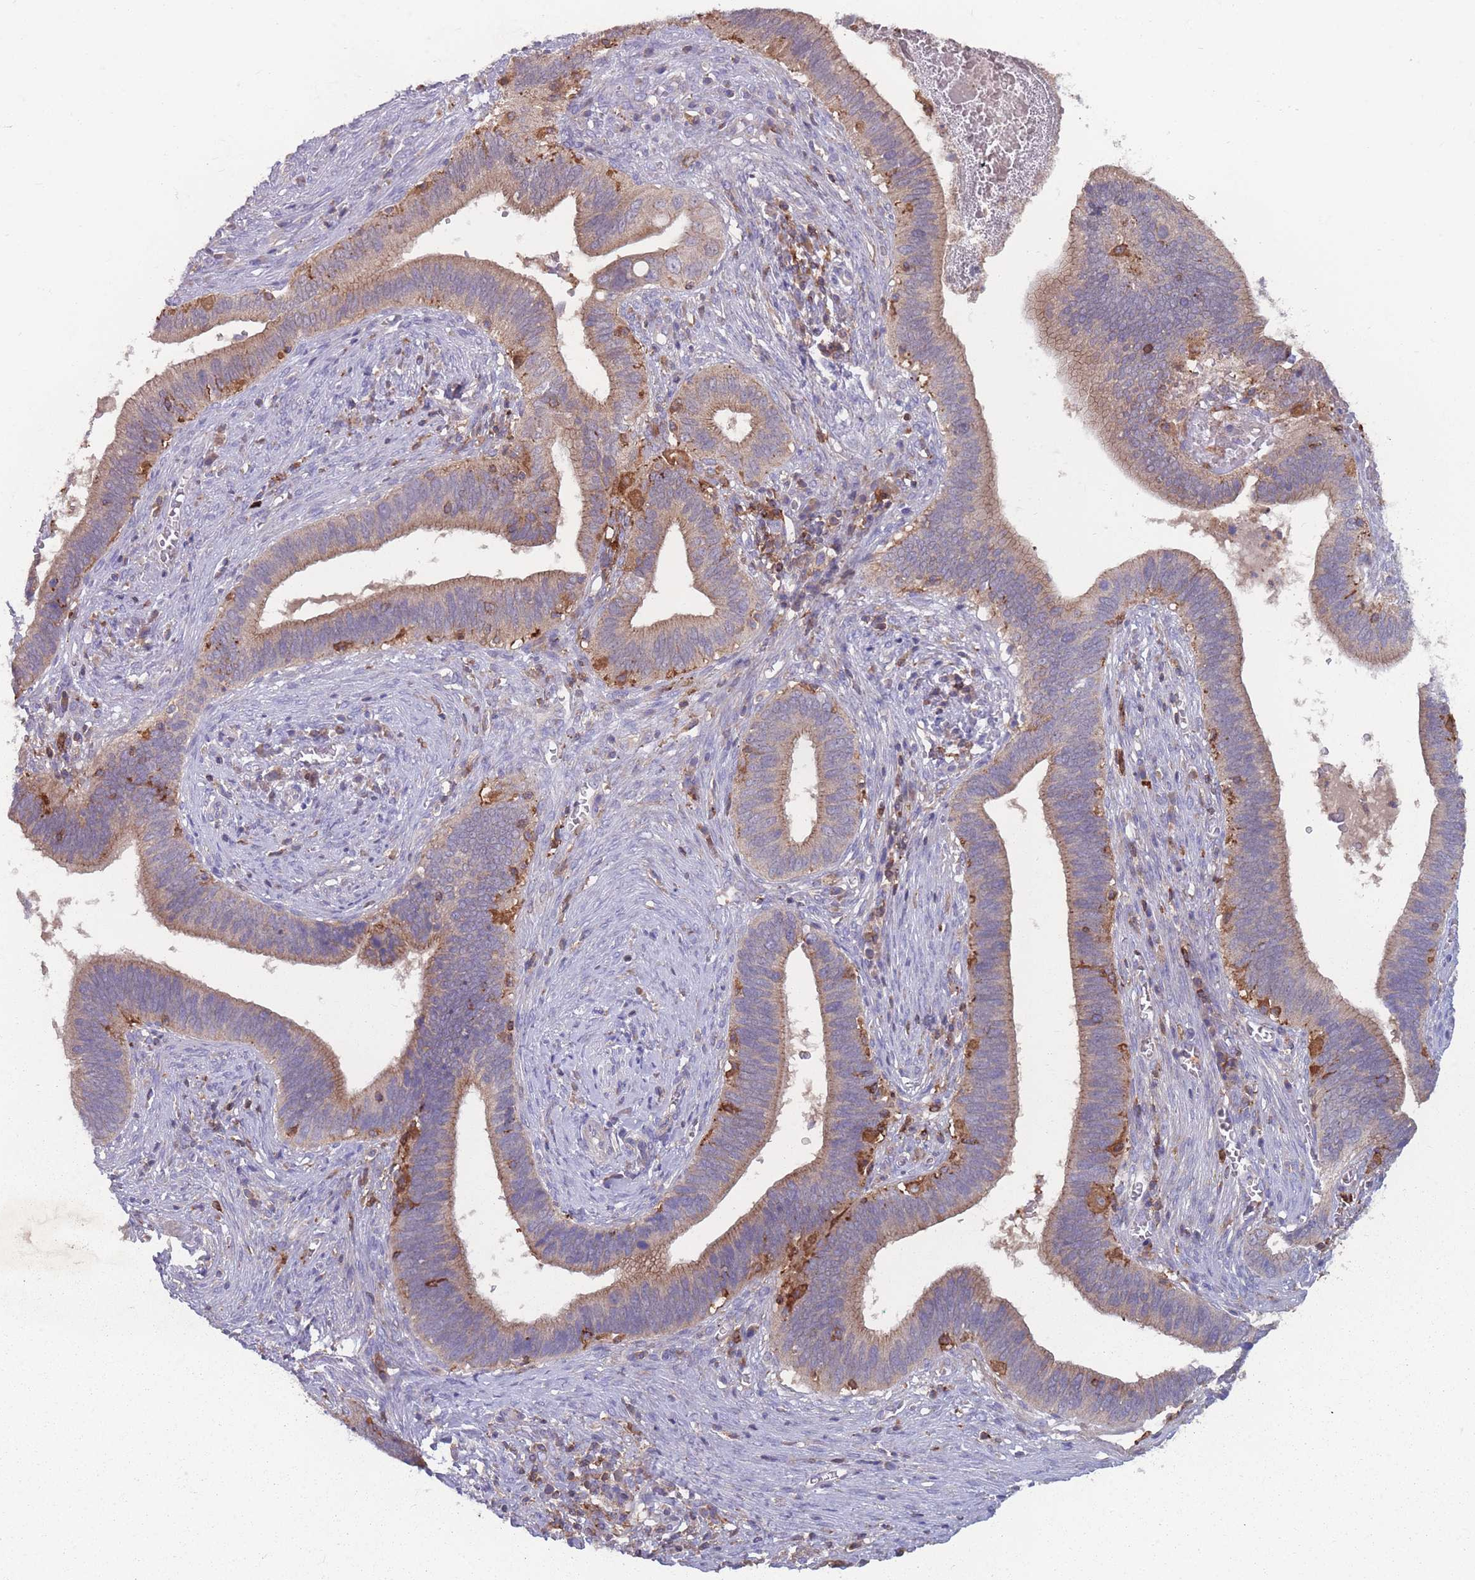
{"staining": {"intensity": "weak", "quantity": "25%-75%", "location": "cytoplasmic/membranous"}, "tissue": "cervical cancer", "cell_type": "Tumor cells", "image_type": "cancer", "snomed": [{"axis": "morphology", "description": "Adenocarcinoma, NOS"}, {"axis": "topography", "description": "Cervix"}], "caption": "Protein expression analysis of cervical adenocarcinoma exhibits weak cytoplasmic/membranous expression in approximately 25%-75% of tumor cells.", "gene": "CD33", "patient": {"sex": "female", "age": 42}}